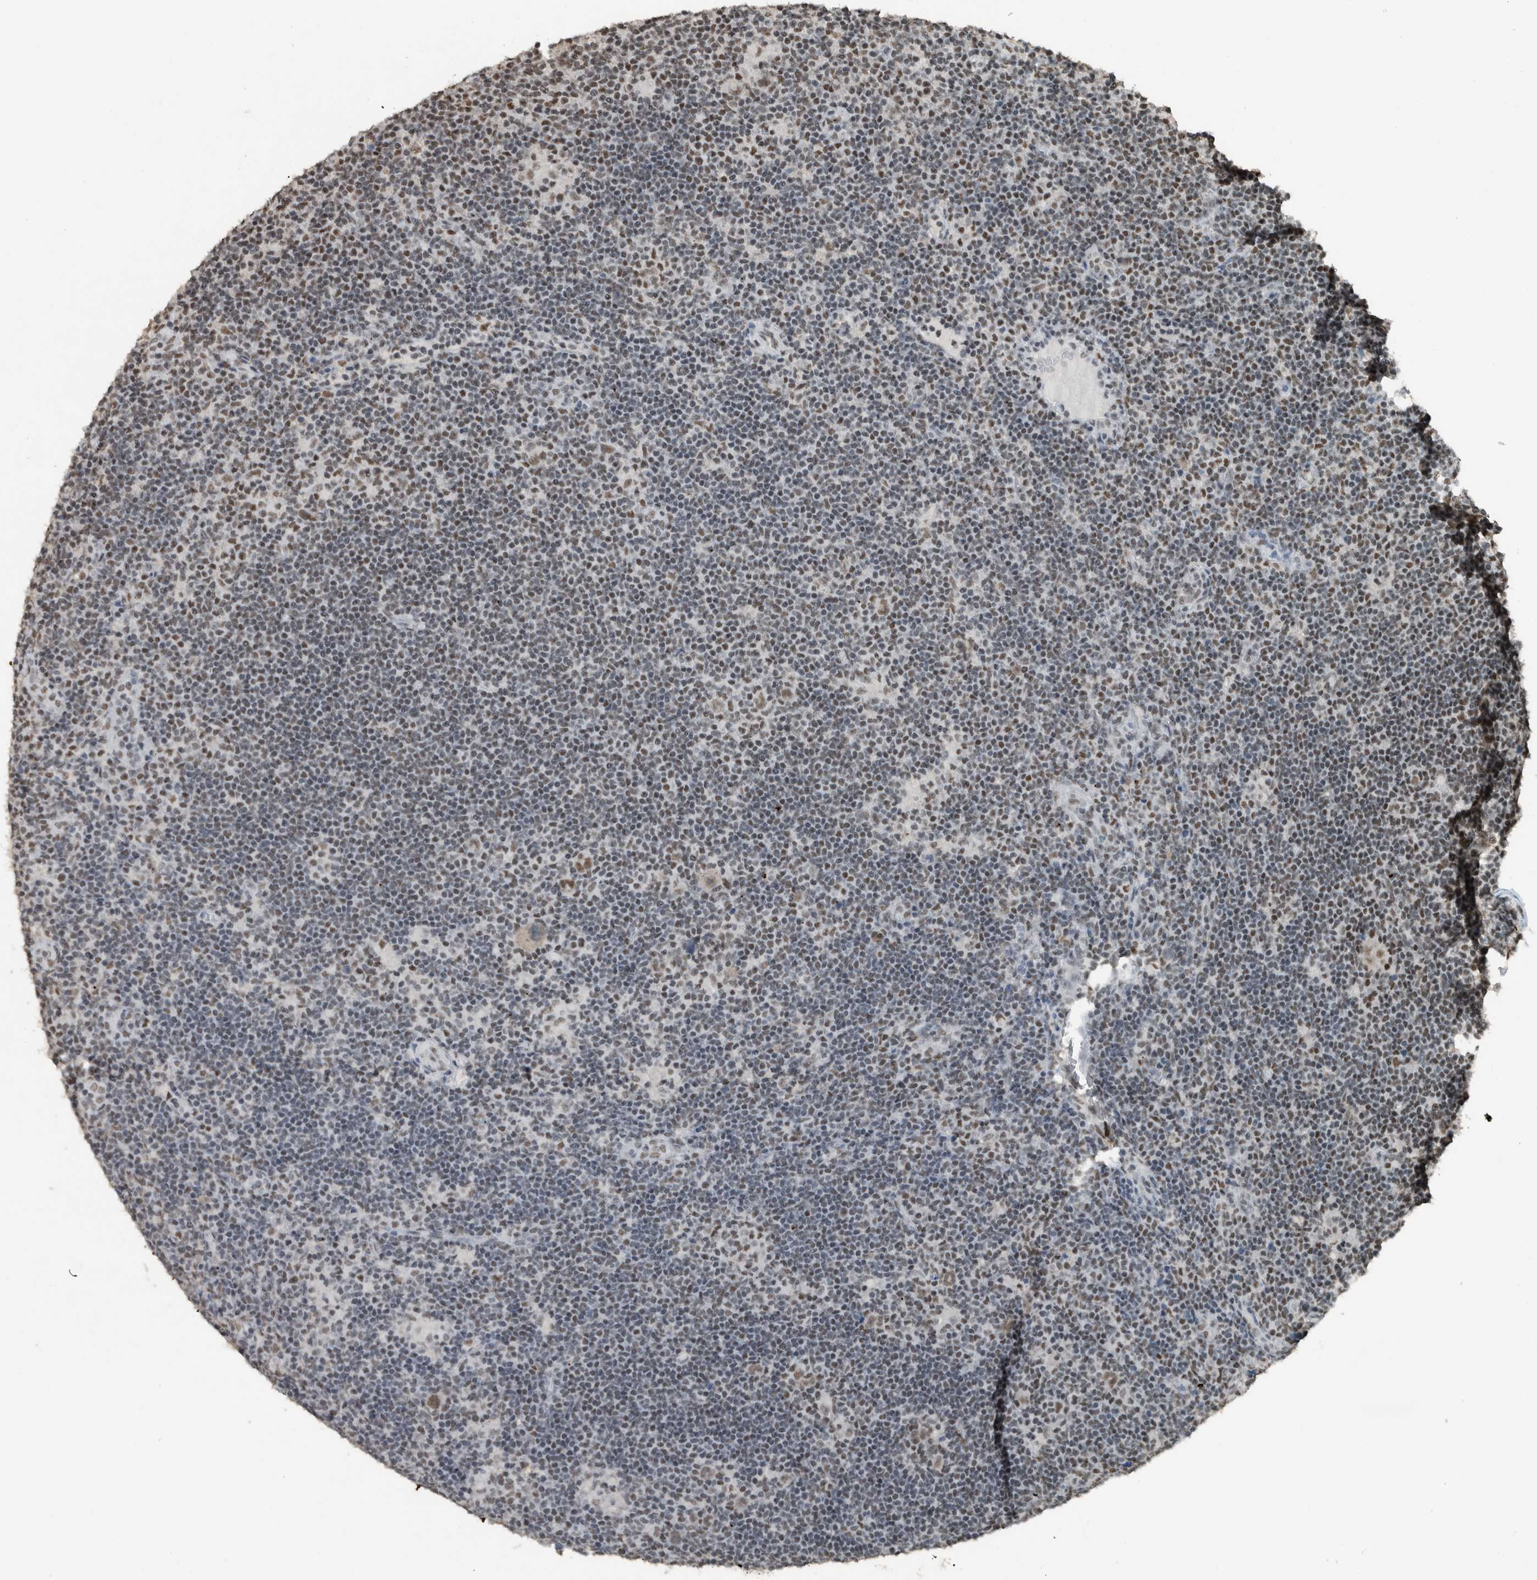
{"staining": {"intensity": "weak", "quantity": ">75%", "location": "cytoplasmic/membranous,nuclear"}, "tissue": "lymphoma", "cell_type": "Tumor cells", "image_type": "cancer", "snomed": [{"axis": "morphology", "description": "Hodgkin's disease, NOS"}, {"axis": "topography", "description": "Lymph node"}], "caption": "Human Hodgkin's disease stained for a protein (brown) demonstrates weak cytoplasmic/membranous and nuclear positive positivity in approximately >75% of tumor cells.", "gene": "ZNF24", "patient": {"sex": "female", "age": 57}}